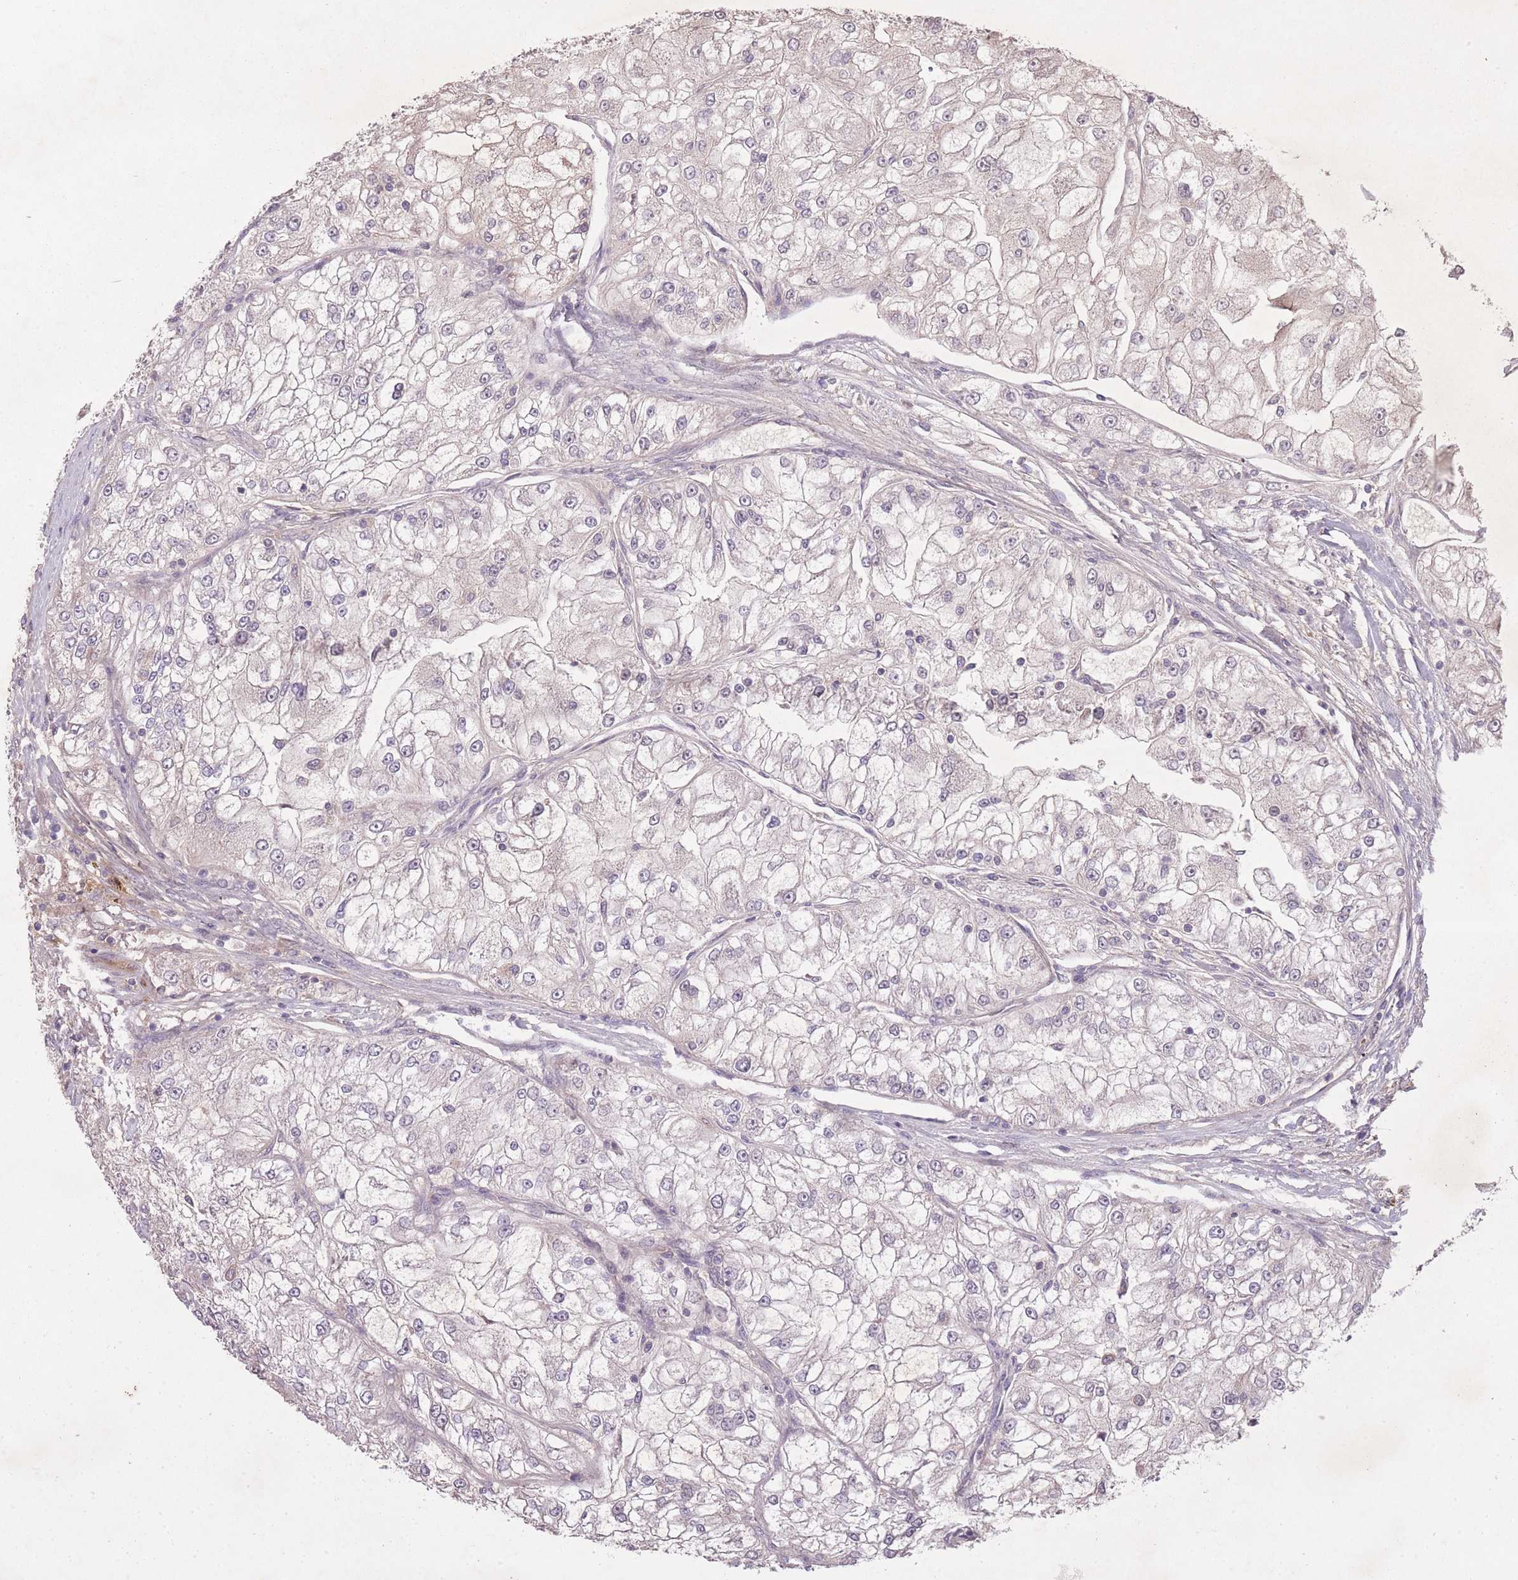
{"staining": {"intensity": "negative", "quantity": "none", "location": "none"}, "tissue": "renal cancer", "cell_type": "Tumor cells", "image_type": "cancer", "snomed": [{"axis": "morphology", "description": "Adenocarcinoma, NOS"}, {"axis": "topography", "description": "Kidney"}], "caption": "Human adenocarcinoma (renal) stained for a protein using immunohistochemistry (IHC) demonstrates no expression in tumor cells.", "gene": "OR2V2", "patient": {"sex": "female", "age": 72}}